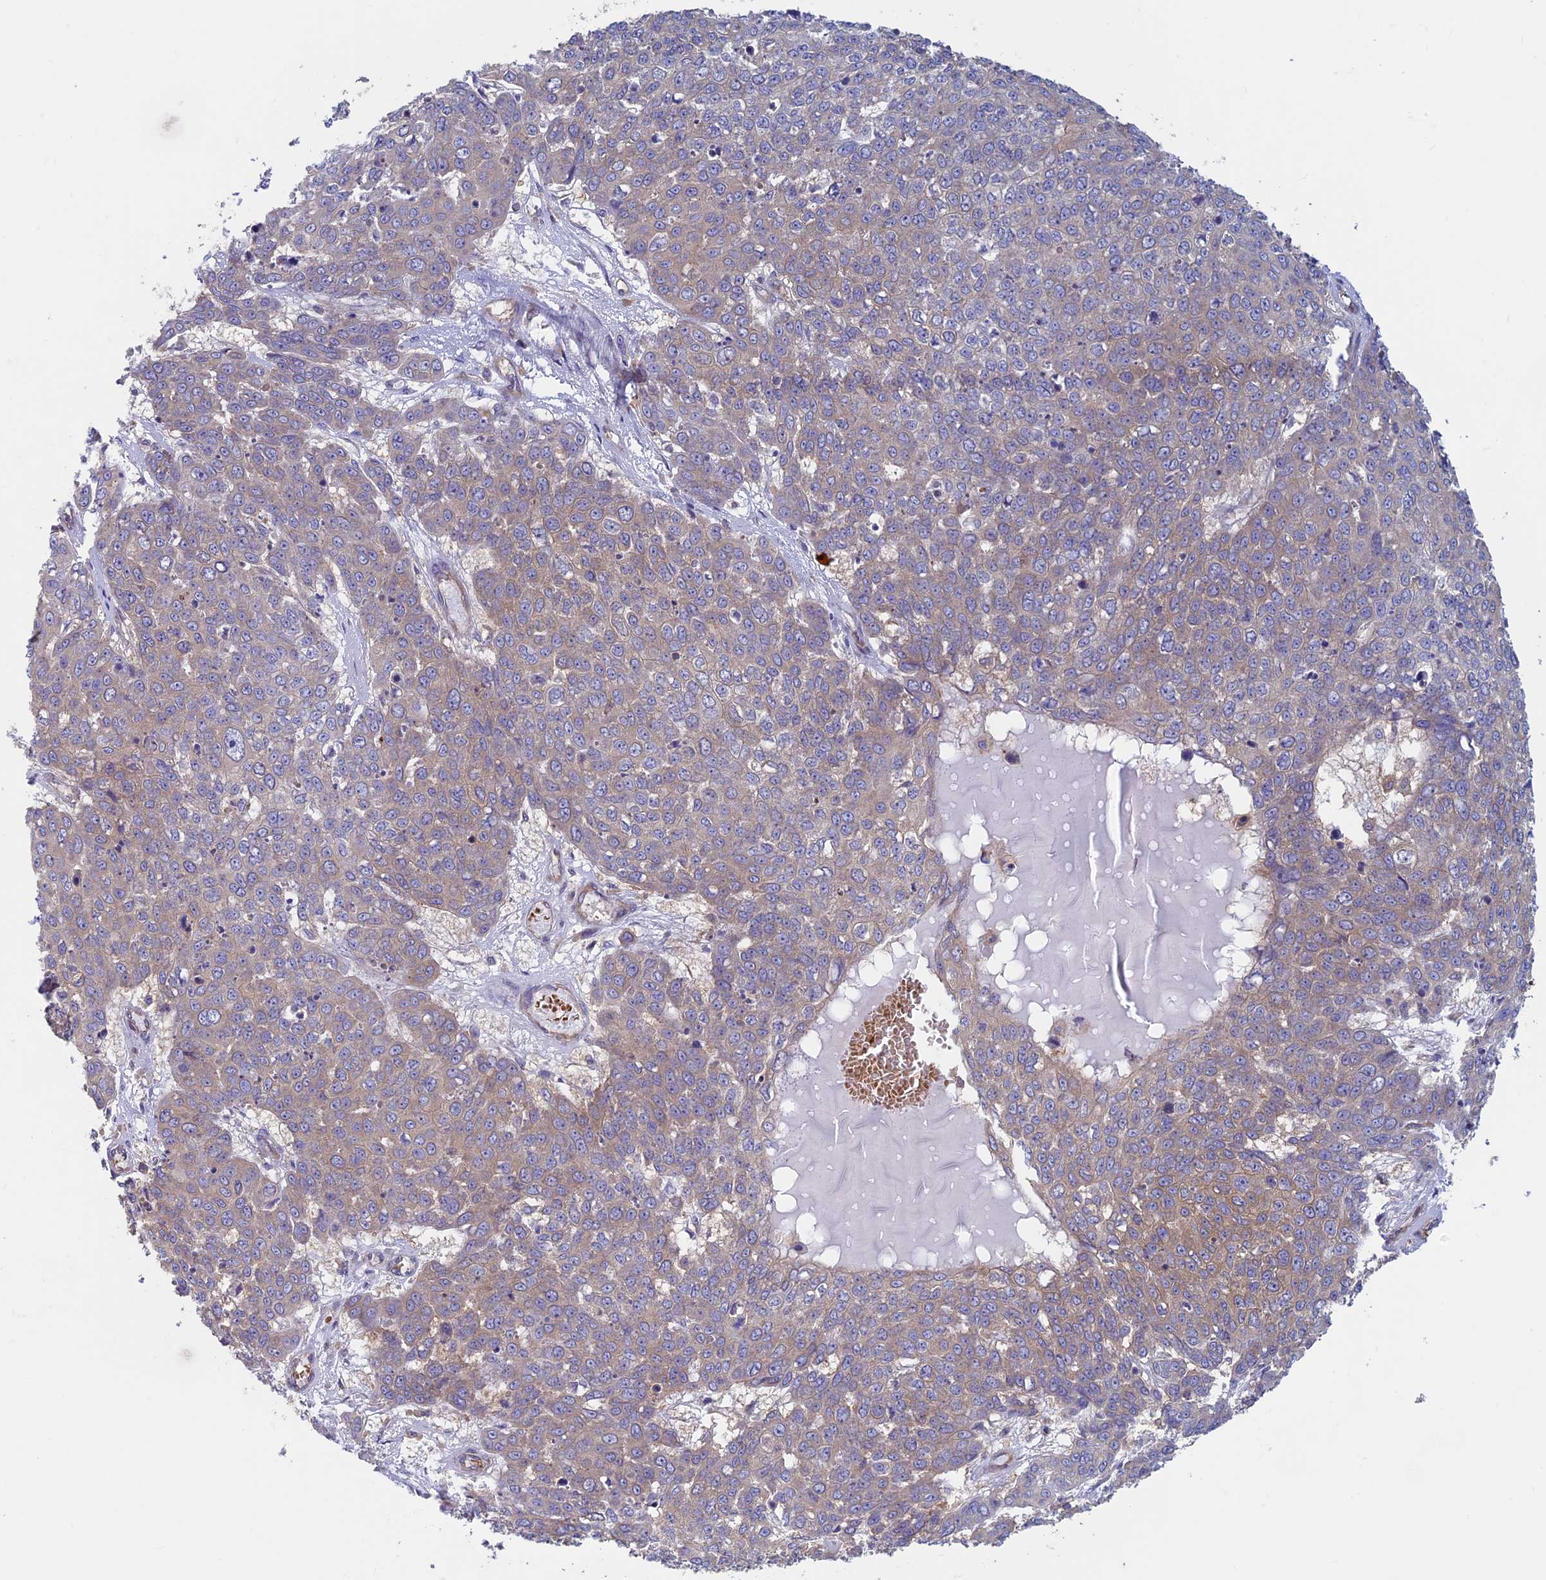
{"staining": {"intensity": "moderate", "quantity": "25%-75%", "location": "cytoplasmic/membranous"}, "tissue": "skin cancer", "cell_type": "Tumor cells", "image_type": "cancer", "snomed": [{"axis": "morphology", "description": "Squamous cell carcinoma, NOS"}, {"axis": "topography", "description": "Skin"}], "caption": "Tumor cells exhibit moderate cytoplasmic/membranous expression in approximately 25%-75% of cells in skin cancer (squamous cell carcinoma). The protein of interest is shown in brown color, while the nuclei are stained blue.", "gene": "DNM1L", "patient": {"sex": "male", "age": 71}}